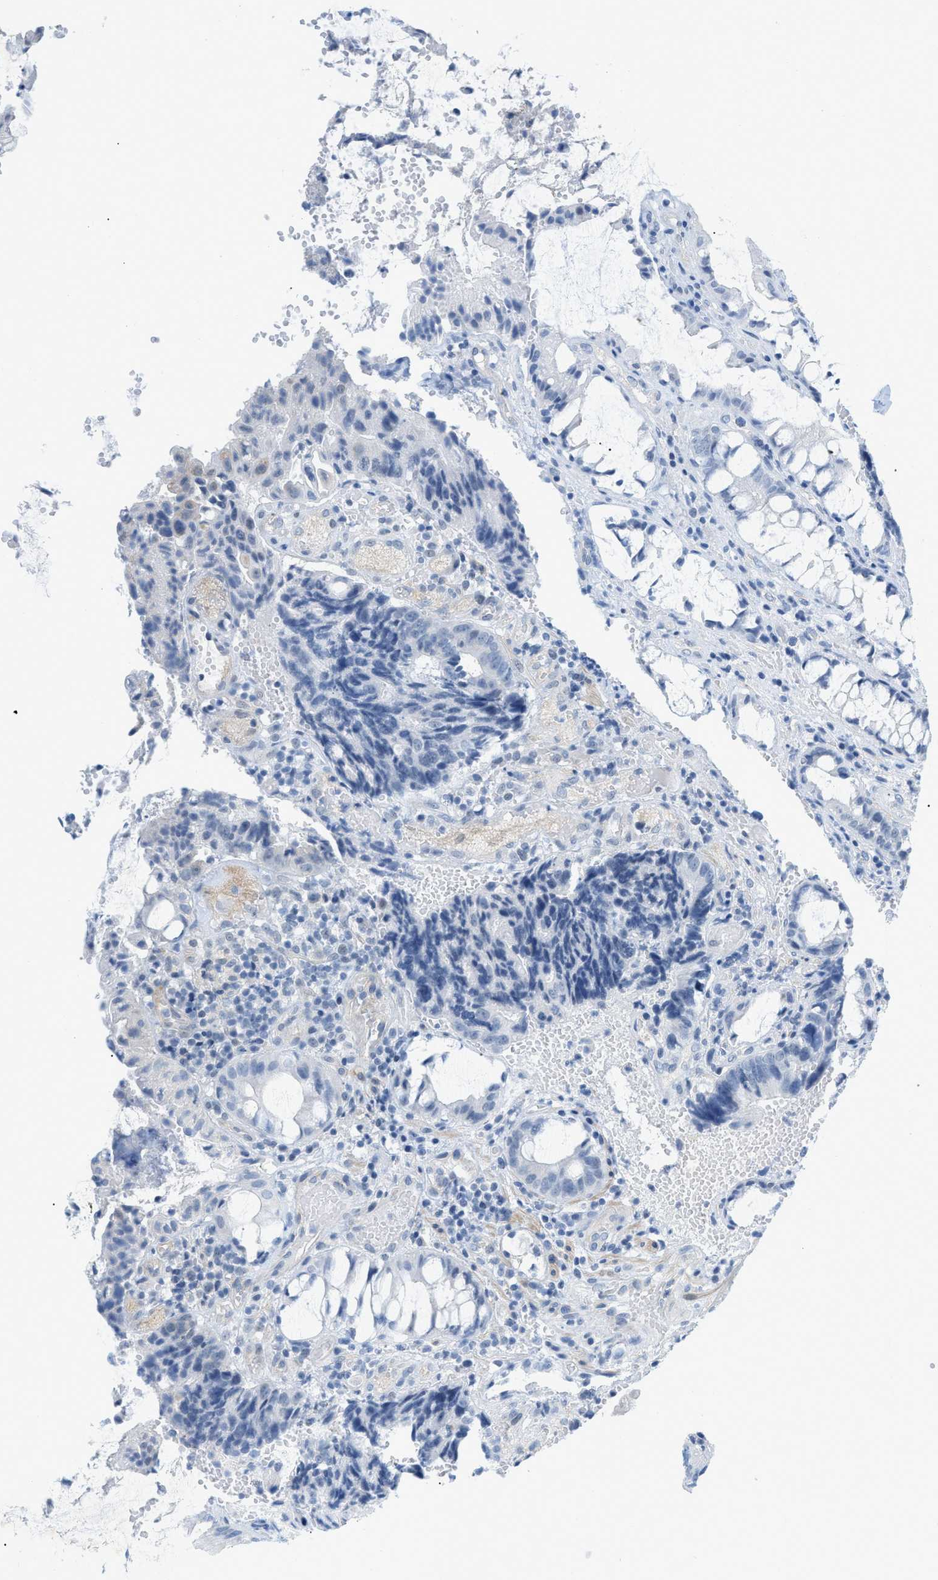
{"staining": {"intensity": "negative", "quantity": "none", "location": "none"}, "tissue": "colorectal cancer", "cell_type": "Tumor cells", "image_type": "cancer", "snomed": [{"axis": "morphology", "description": "Adenocarcinoma, NOS"}, {"axis": "topography", "description": "Colon"}], "caption": "Tumor cells show no significant expression in adenocarcinoma (colorectal).", "gene": "HLTF", "patient": {"sex": "female", "age": 57}}